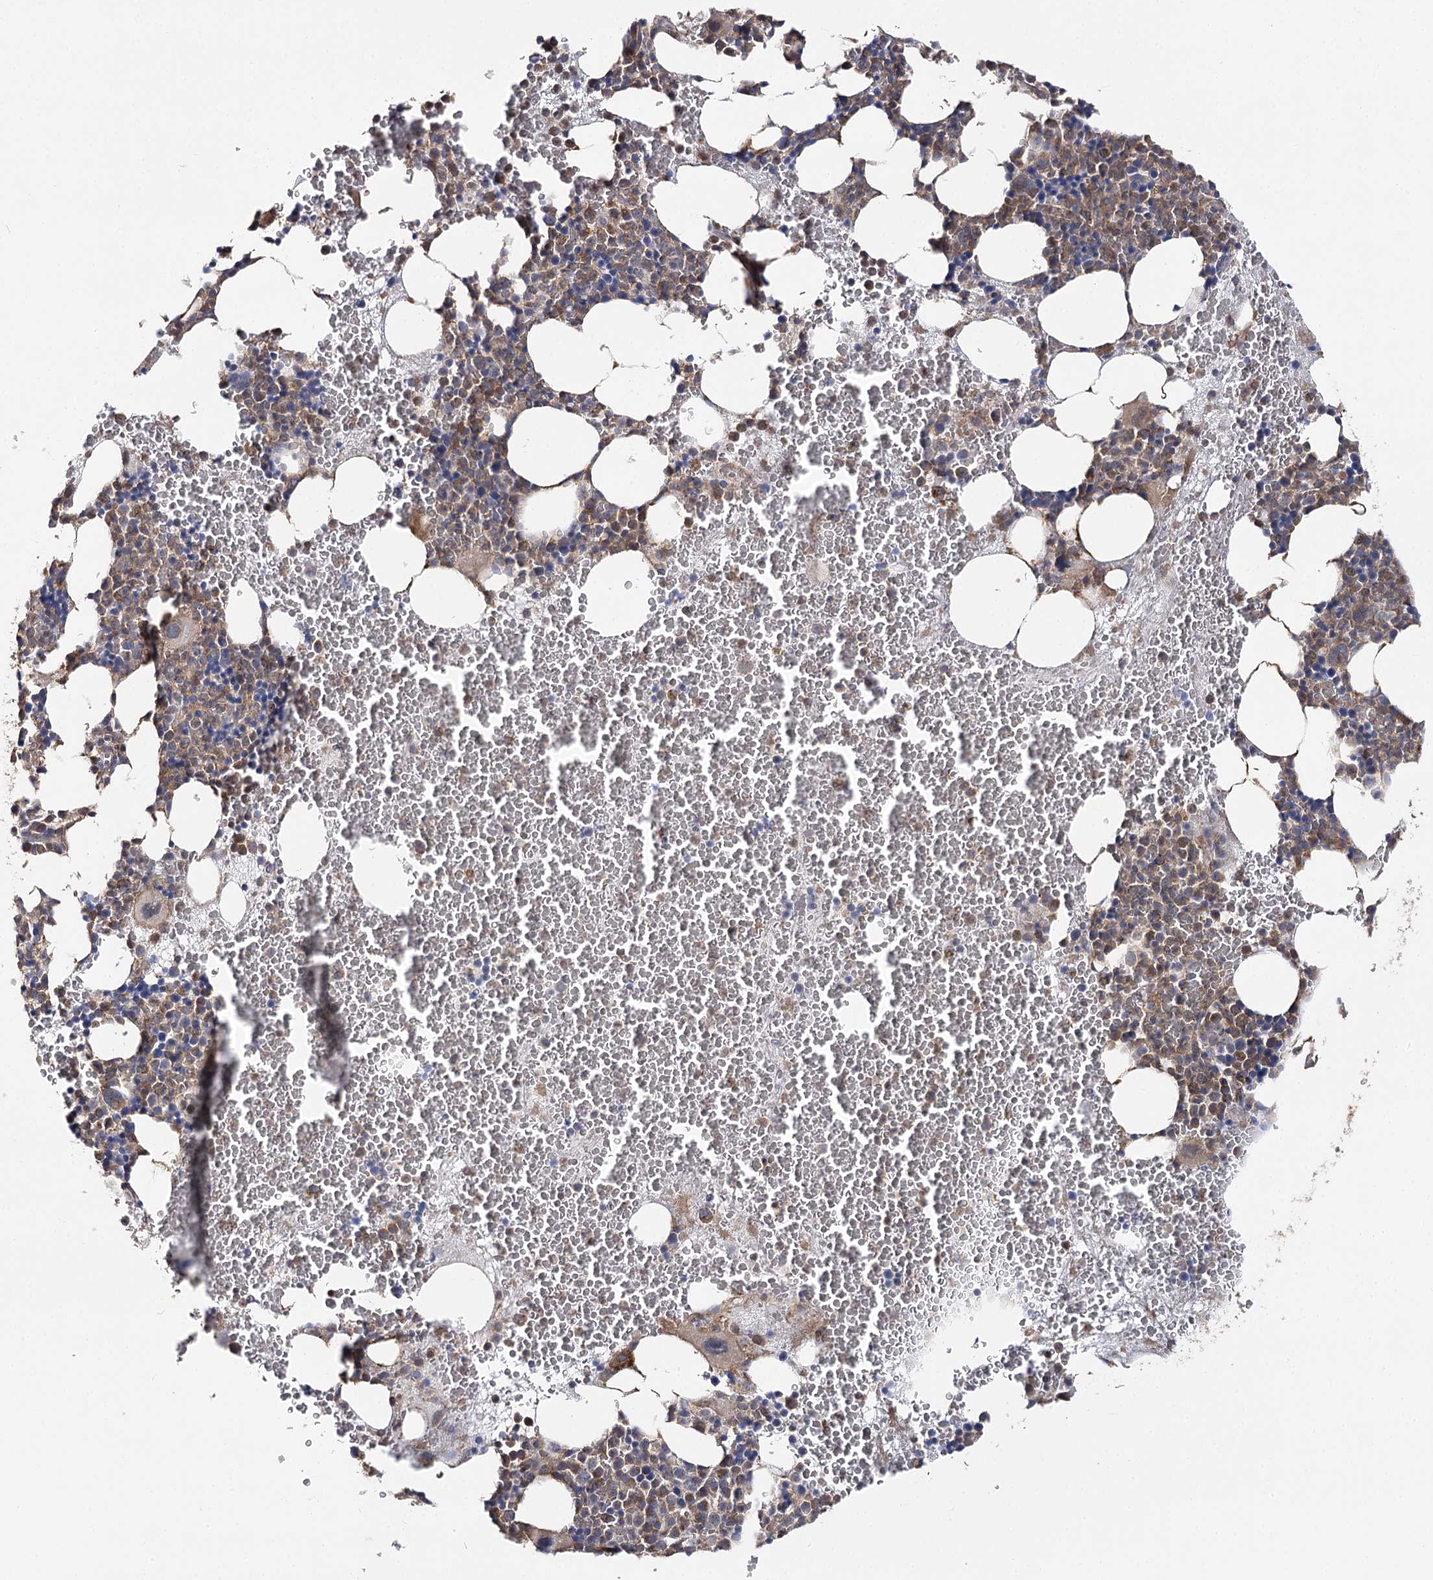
{"staining": {"intensity": "moderate", "quantity": "25%-75%", "location": "cytoplasmic/membranous"}, "tissue": "bone marrow", "cell_type": "Hematopoietic cells", "image_type": "normal", "snomed": [{"axis": "morphology", "description": "Normal tissue, NOS"}, {"axis": "topography", "description": "Bone marrow"}], "caption": "A medium amount of moderate cytoplasmic/membranous positivity is identified in about 25%-75% of hematopoietic cells in benign bone marrow. (brown staining indicates protein expression, while blue staining denotes nuclei).", "gene": "SEC24B", "patient": {"sex": "male", "age": 36}}